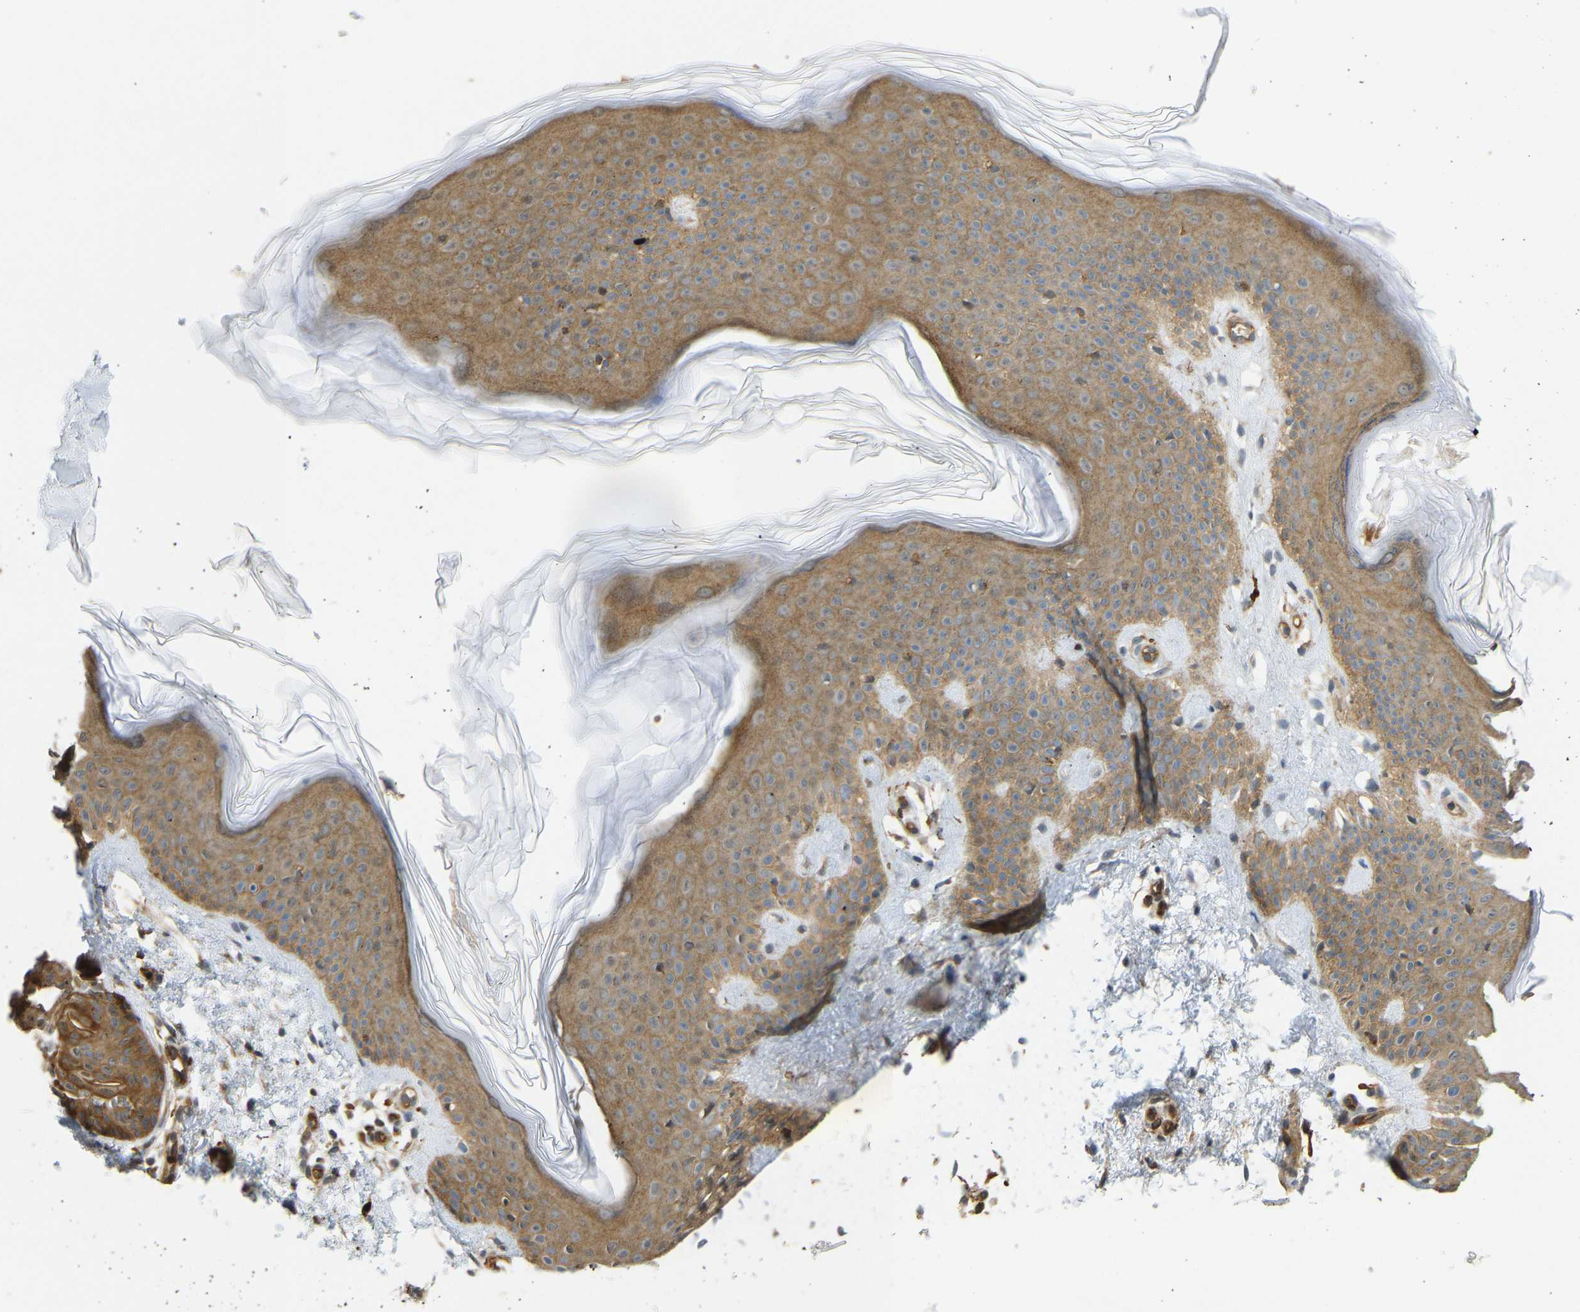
{"staining": {"intensity": "moderate", "quantity": ">75%", "location": "cytoplasmic/membranous"}, "tissue": "skin", "cell_type": "Fibroblasts", "image_type": "normal", "snomed": [{"axis": "morphology", "description": "Normal tissue, NOS"}, {"axis": "morphology", "description": "Malignant melanoma, NOS"}, {"axis": "topography", "description": "Skin"}], "caption": "The micrograph shows immunohistochemical staining of normal skin. There is moderate cytoplasmic/membranous expression is appreciated in approximately >75% of fibroblasts. The protein is stained brown, and the nuclei are stained in blue (DAB (3,3'-diaminobenzidine) IHC with brightfield microscopy, high magnification).", "gene": "KIAA1671", "patient": {"sex": "male", "age": 83}}